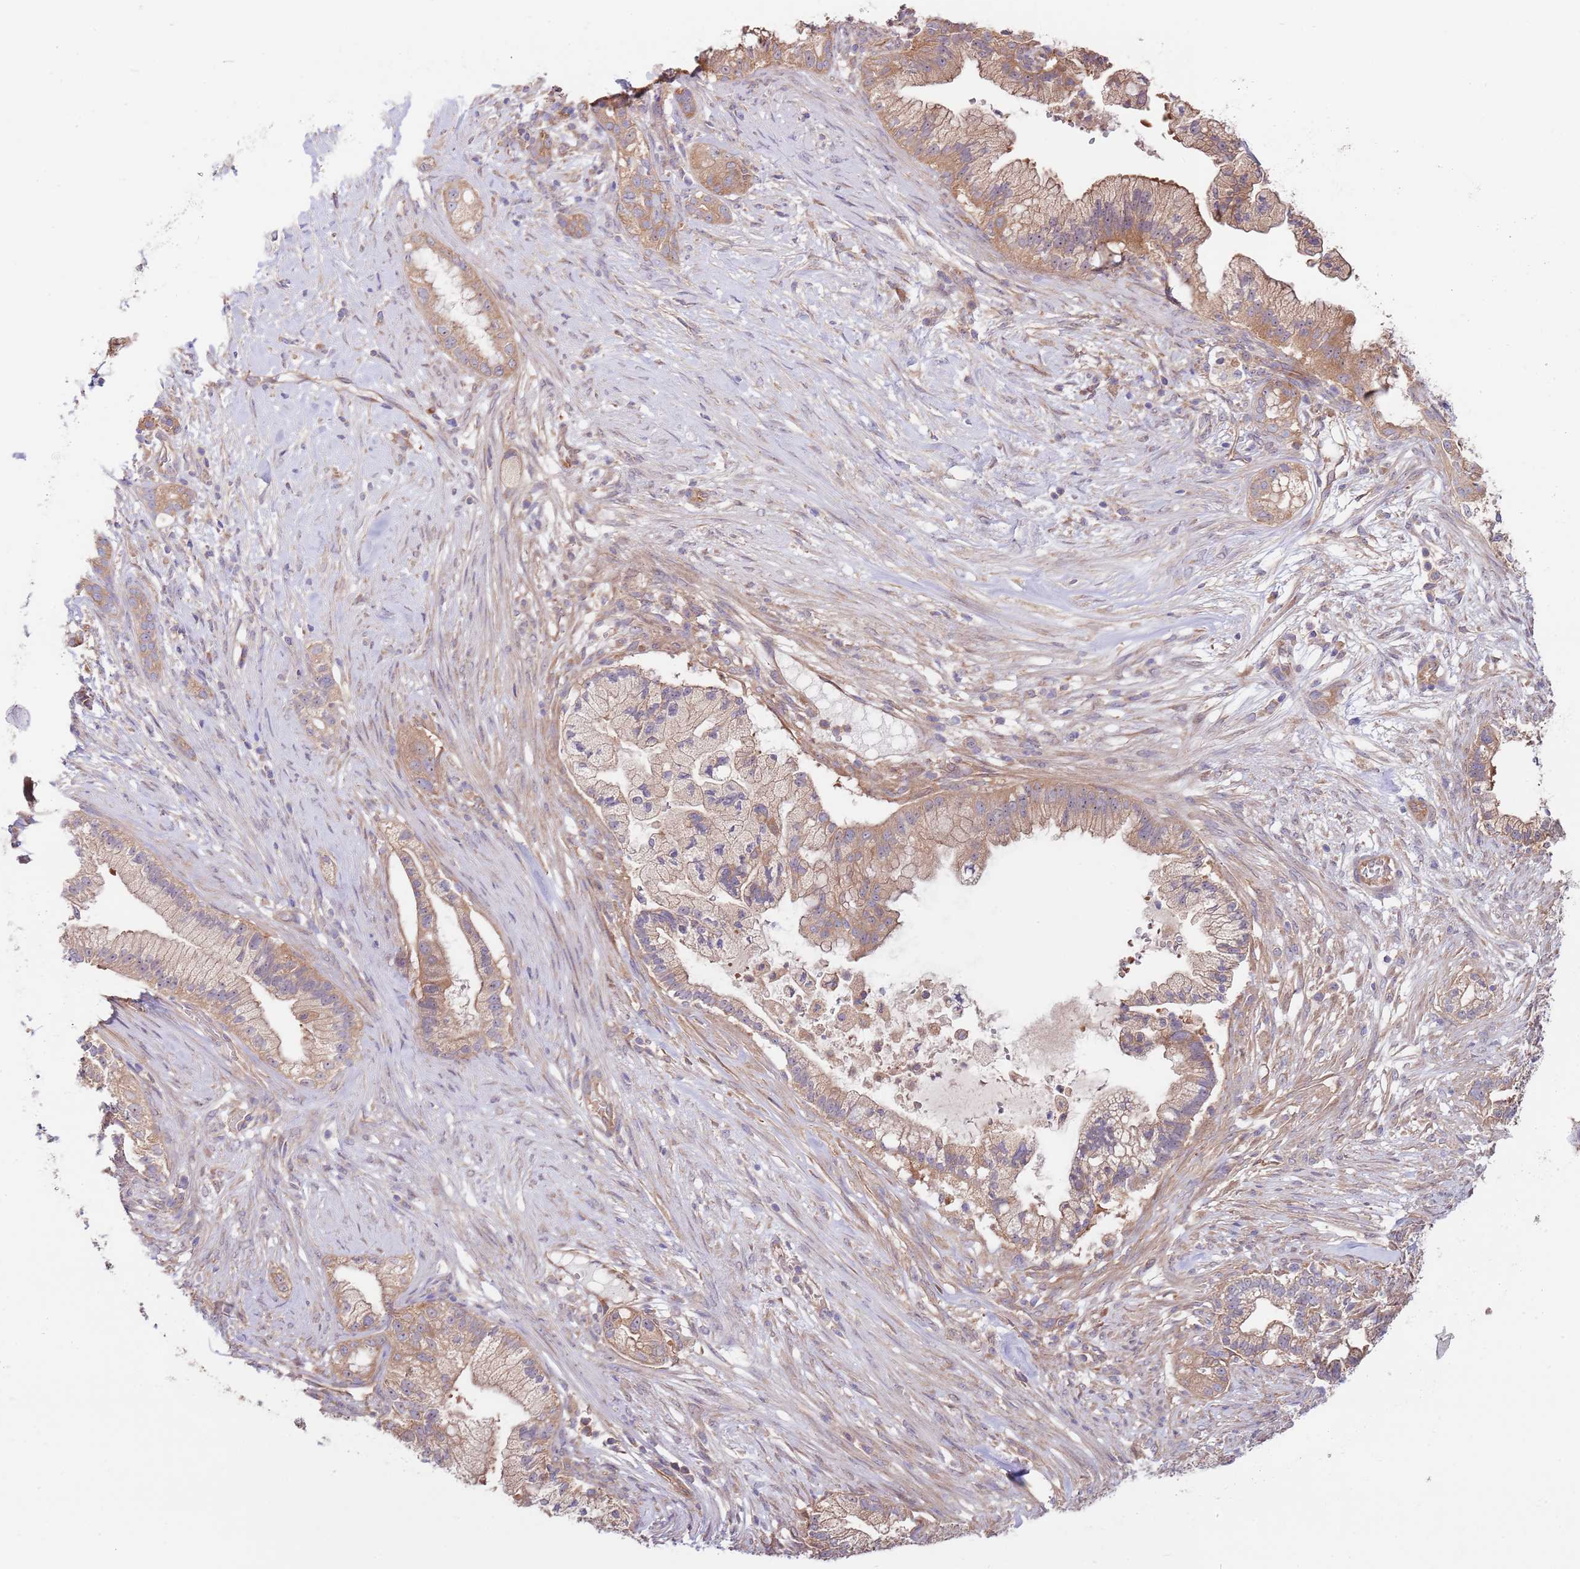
{"staining": {"intensity": "moderate", "quantity": ">75%", "location": "cytoplasmic/membranous"}, "tissue": "pancreatic cancer", "cell_type": "Tumor cells", "image_type": "cancer", "snomed": [{"axis": "morphology", "description": "Adenocarcinoma, NOS"}, {"axis": "topography", "description": "Pancreas"}], "caption": "The immunohistochemical stain highlights moderate cytoplasmic/membranous staining in tumor cells of pancreatic cancer (adenocarcinoma) tissue. (brown staining indicates protein expression, while blue staining denotes nuclei).", "gene": "EIF3F", "patient": {"sex": "male", "age": 44}}